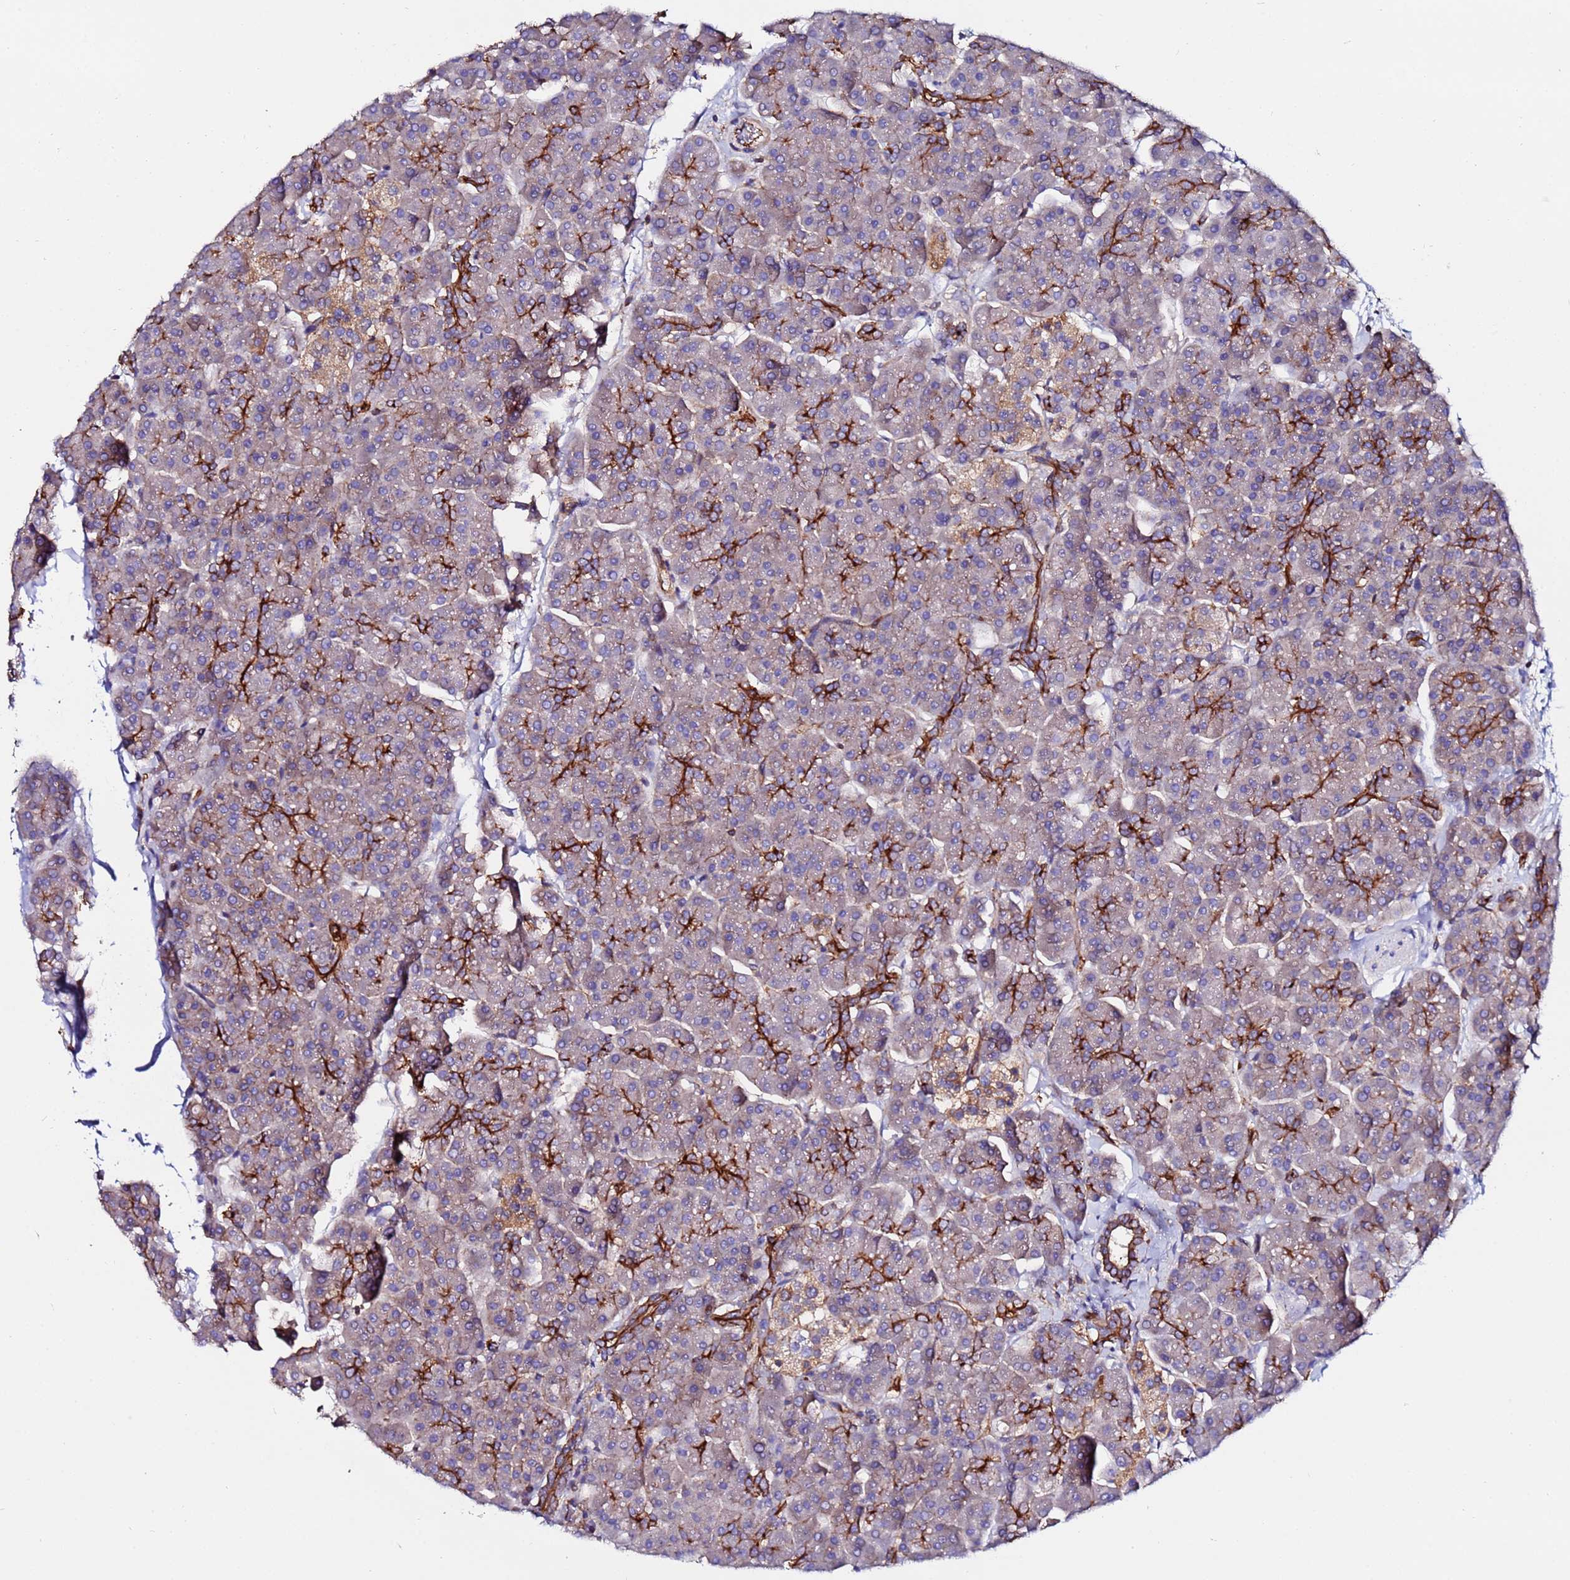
{"staining": {"intensity": "strong", "quantity": "25%-75%", "location": "cytoplasmic/membranous"}, "tissue": "pancreas", "cell_type": "Exocrine glandular cells", "image_type": "normal", "snomed": [{"axis": "morphology", "description": "Normal tissue, NOS"}, {"axis": "topography", "description": "Pancreas"}, {"axis": "topography", "description": "Peripheral nerve tissue"}], "caption": "Protein analysis of benign pancreas displays strong cytoplasmic/membranous positivity in approximately 25%-75% of exocrine glandular cells.", "gene": "POTEE", "patient": {"sex": "male", "age": 54}}